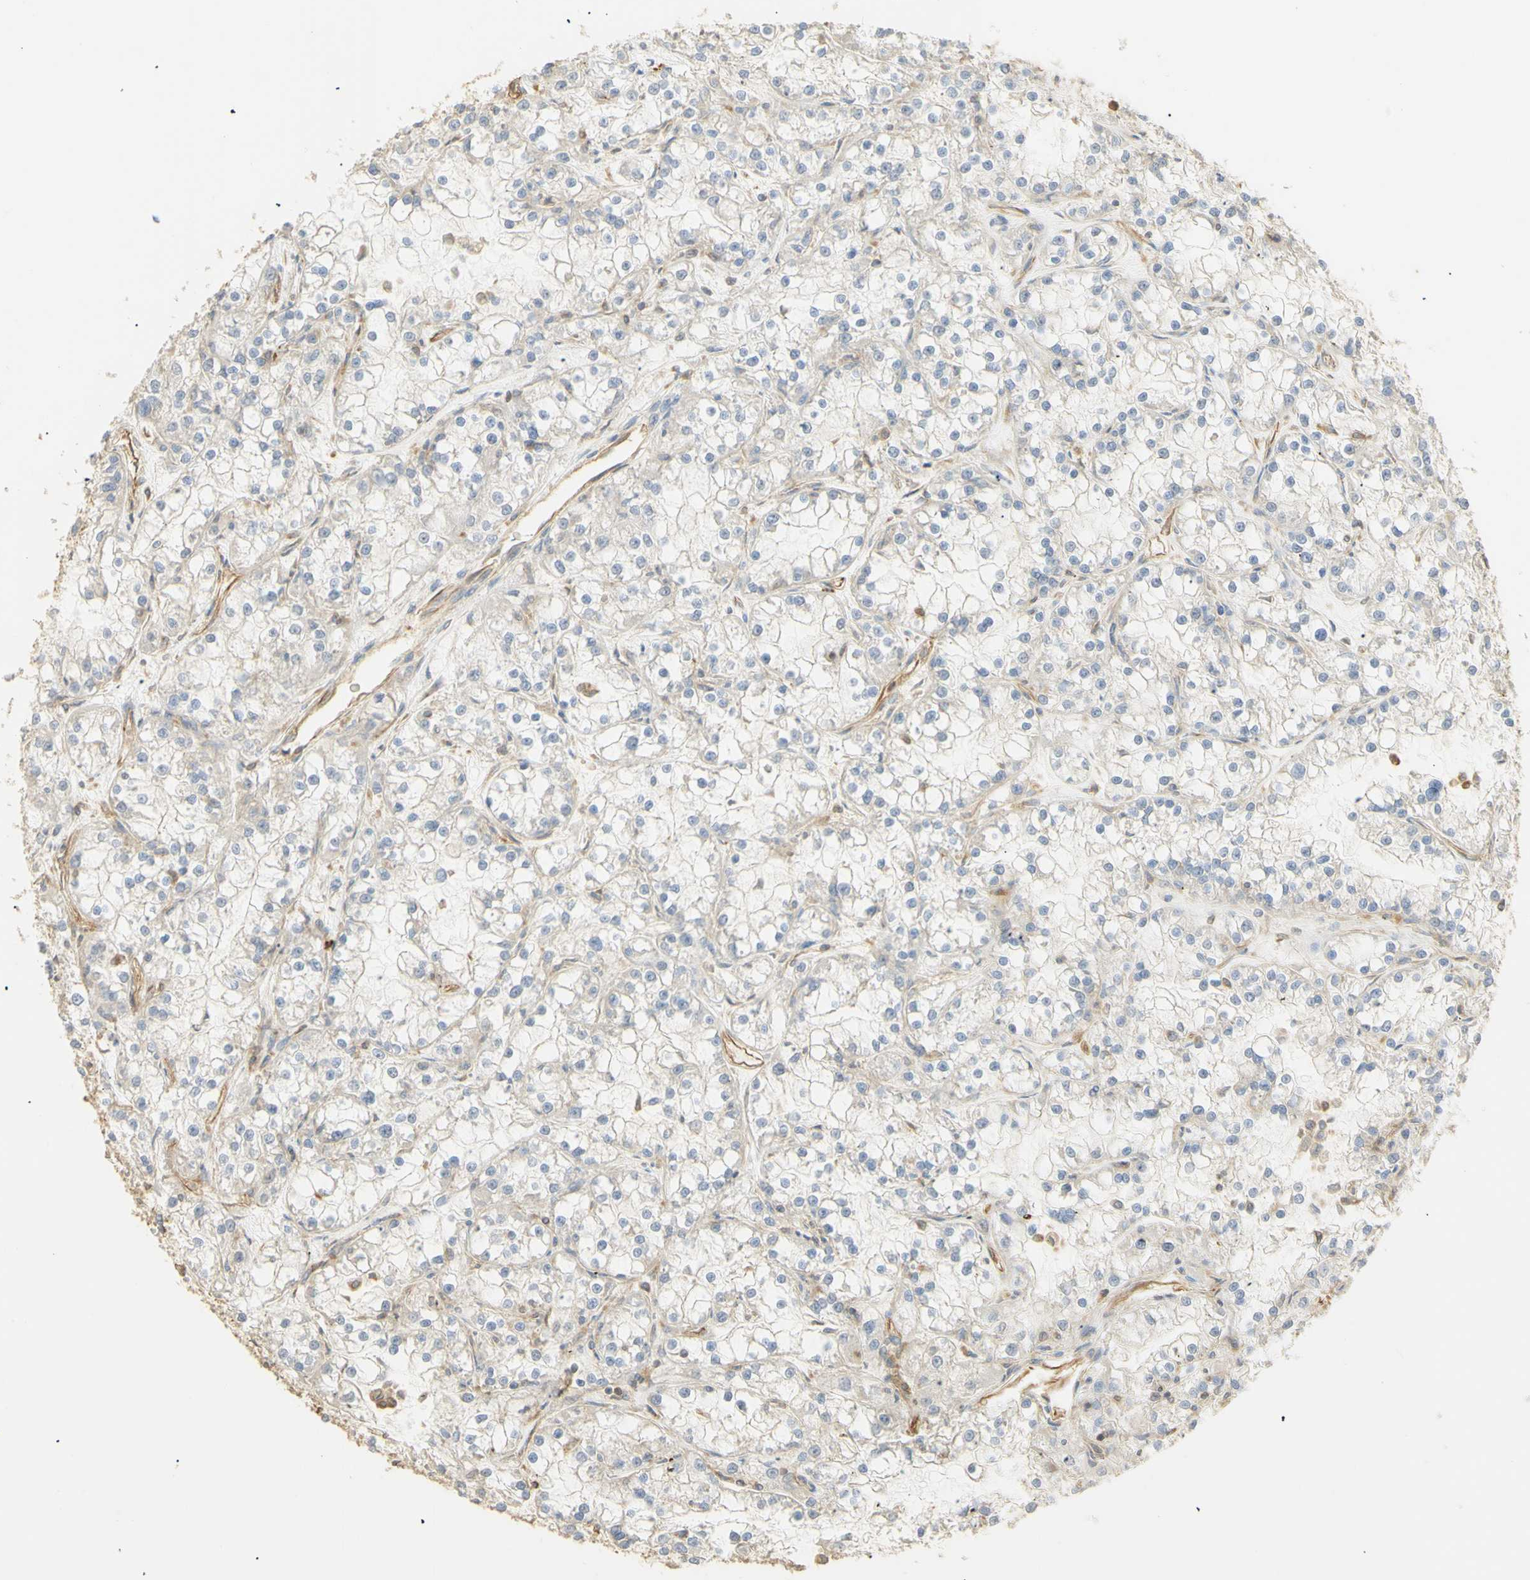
{"staining": {"intensity": "negative", "quantity": "none", "location": "none"}, "tissue": "renal cancer", "cell_type": "Tumor cells", "image_type": "cancer", "snomed": [{"axis": "morphology", "description": "Adenocarcinoma, NOS"}, {"axis": "topography", "description": "Kidney"}], "caption": "Adenocarcinoma (renal) stained for a protein using immunohistochemistry reveals no positivity tumor cells.", "gene": "KCNE4", "patient": {"sex": "female", "age": 52}}